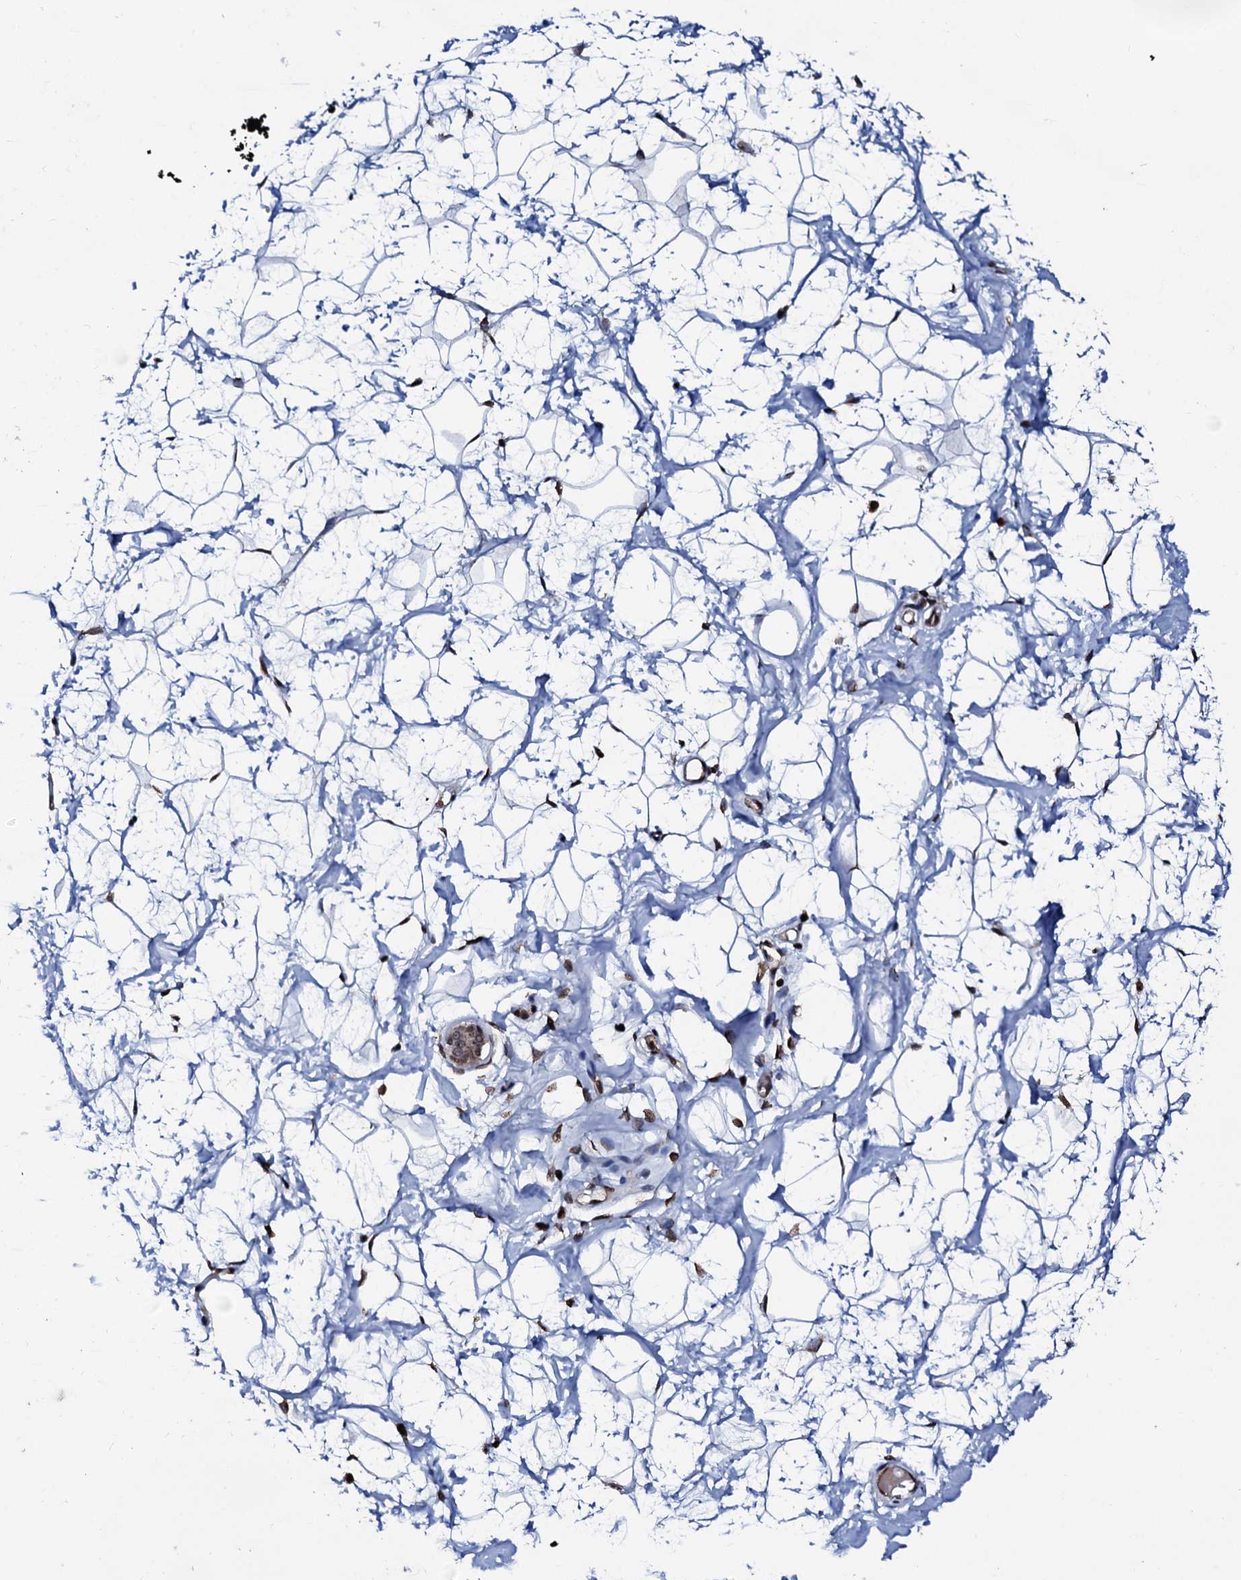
{"staining": {"intensity": "moderate", "quantity": ">75%", "location": "nuclear"}, "tissue": "breast", "cell_type": "Adipocytes", "image_type": "normal", "snomed": [{"axis": "morphology", "description": "Normal tissue, NOS"}, {"axis": "morphology", "description": "Adenoma, NOS"}, {"axis": "topography", "description": "Breast"}], "caption": "Protein analysis of normal breast shows moderate nuclear expression in approximately >75% of adipocytes. (Stains: DAB (3,3'-diaminobenzidine) in brown, nuclei in blue, Microscopy: brightfield microscopy at high magnification).", "gene": "LSM11", "patient": {"sex": "female", "age": 23}}